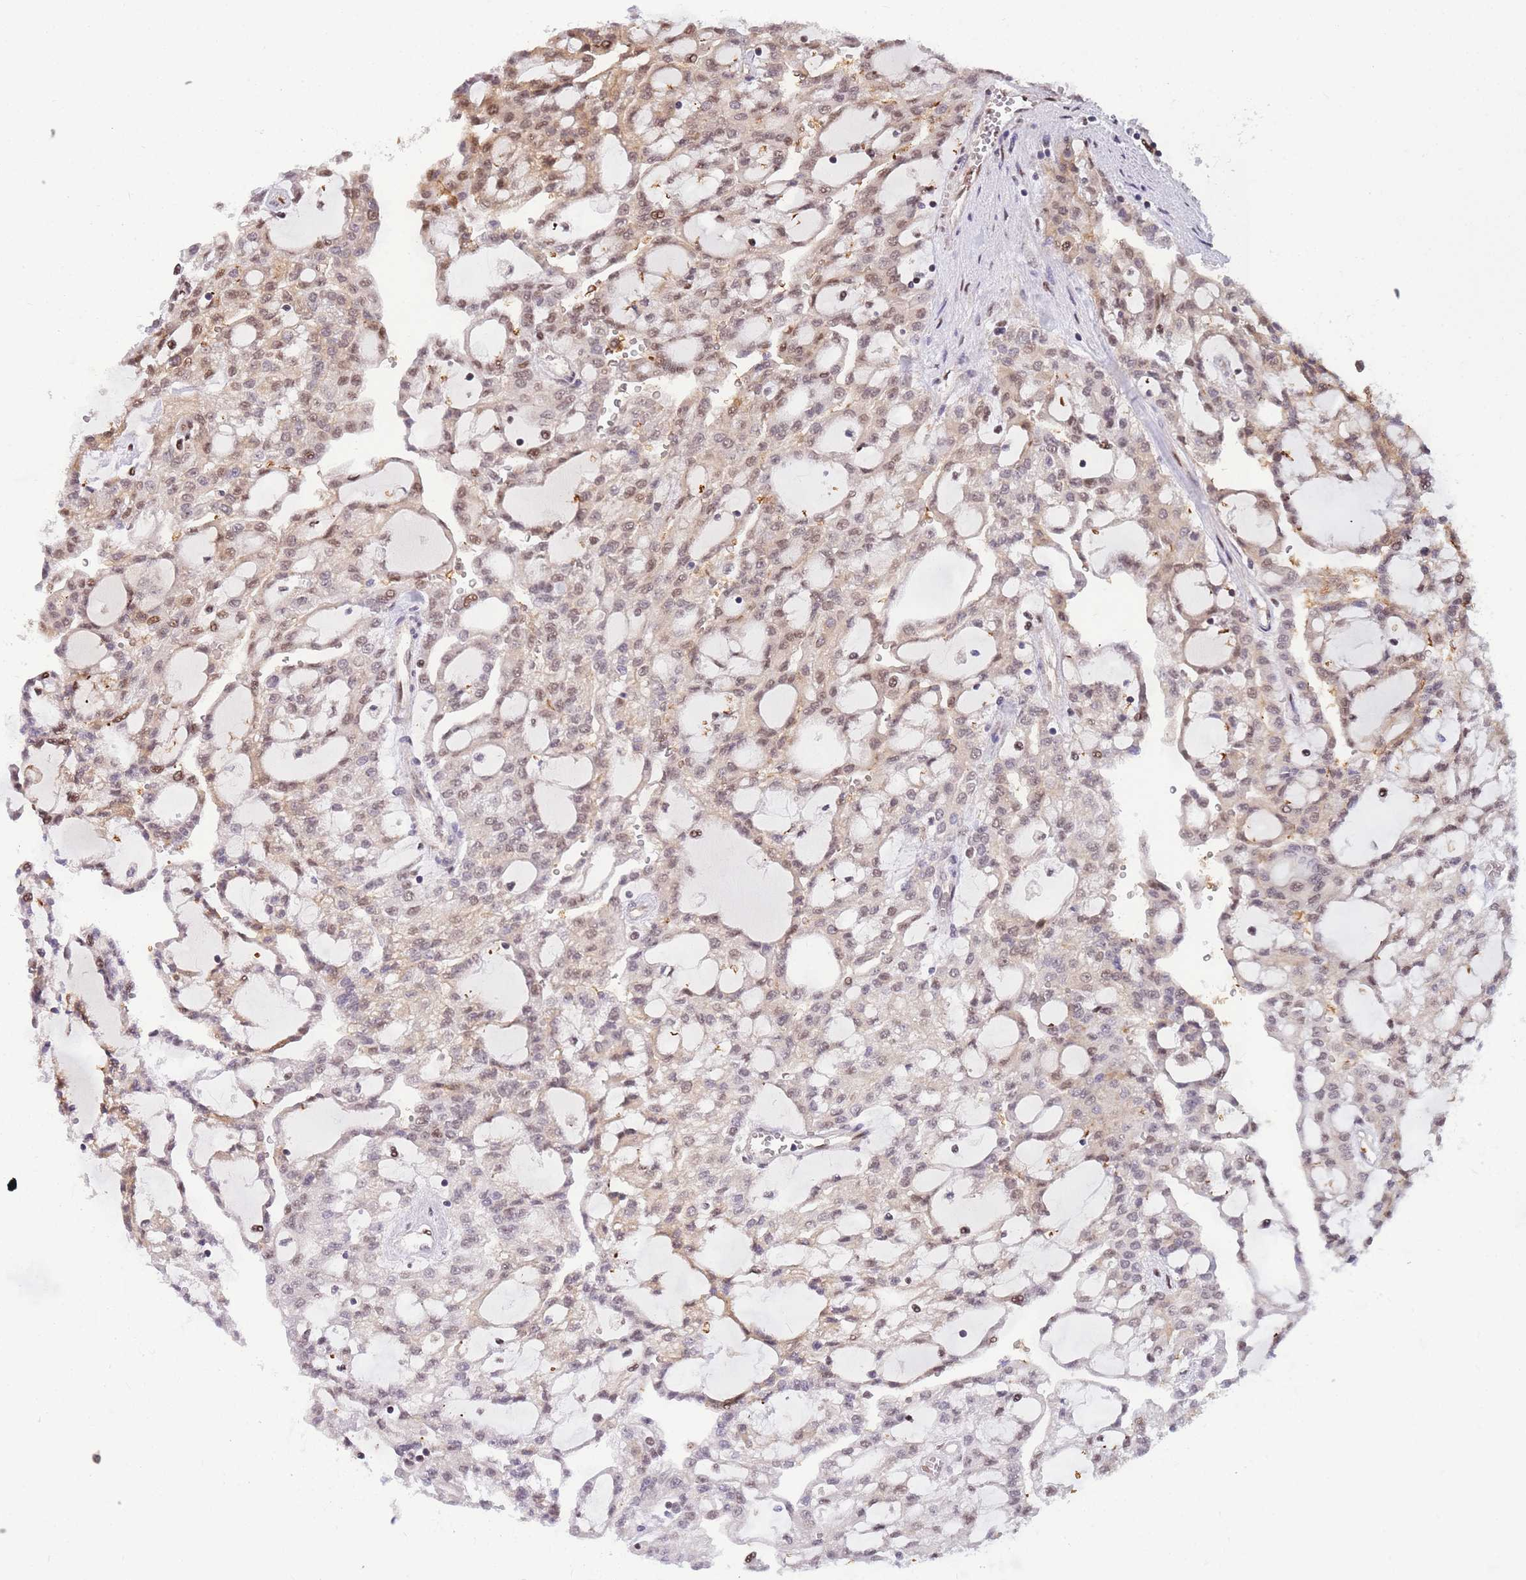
{"staining": {"intensity": "moderate", "quantity": "25%-75%", "location": "cytoplasmic/membranous,nuclear"}, "tissue": "renal cancer", "cell_type": "Tumor cells", "image_type": "cancer", "snomed": [{"axis": "morphology", "description": "Adenocarcinoma, NOS"}, {"axis": "topography", "description": "Kidney"}], "caption": "Immunohistochemical staining of adenocarcinoma (renal) exhibits medium levels of moderate cytoplasmic/membranous and nuclear protein positivity in approximately 25%-75% of tumor cells.", "gene": "CRACD", "patient": {"sex": "male", "age": 63}}